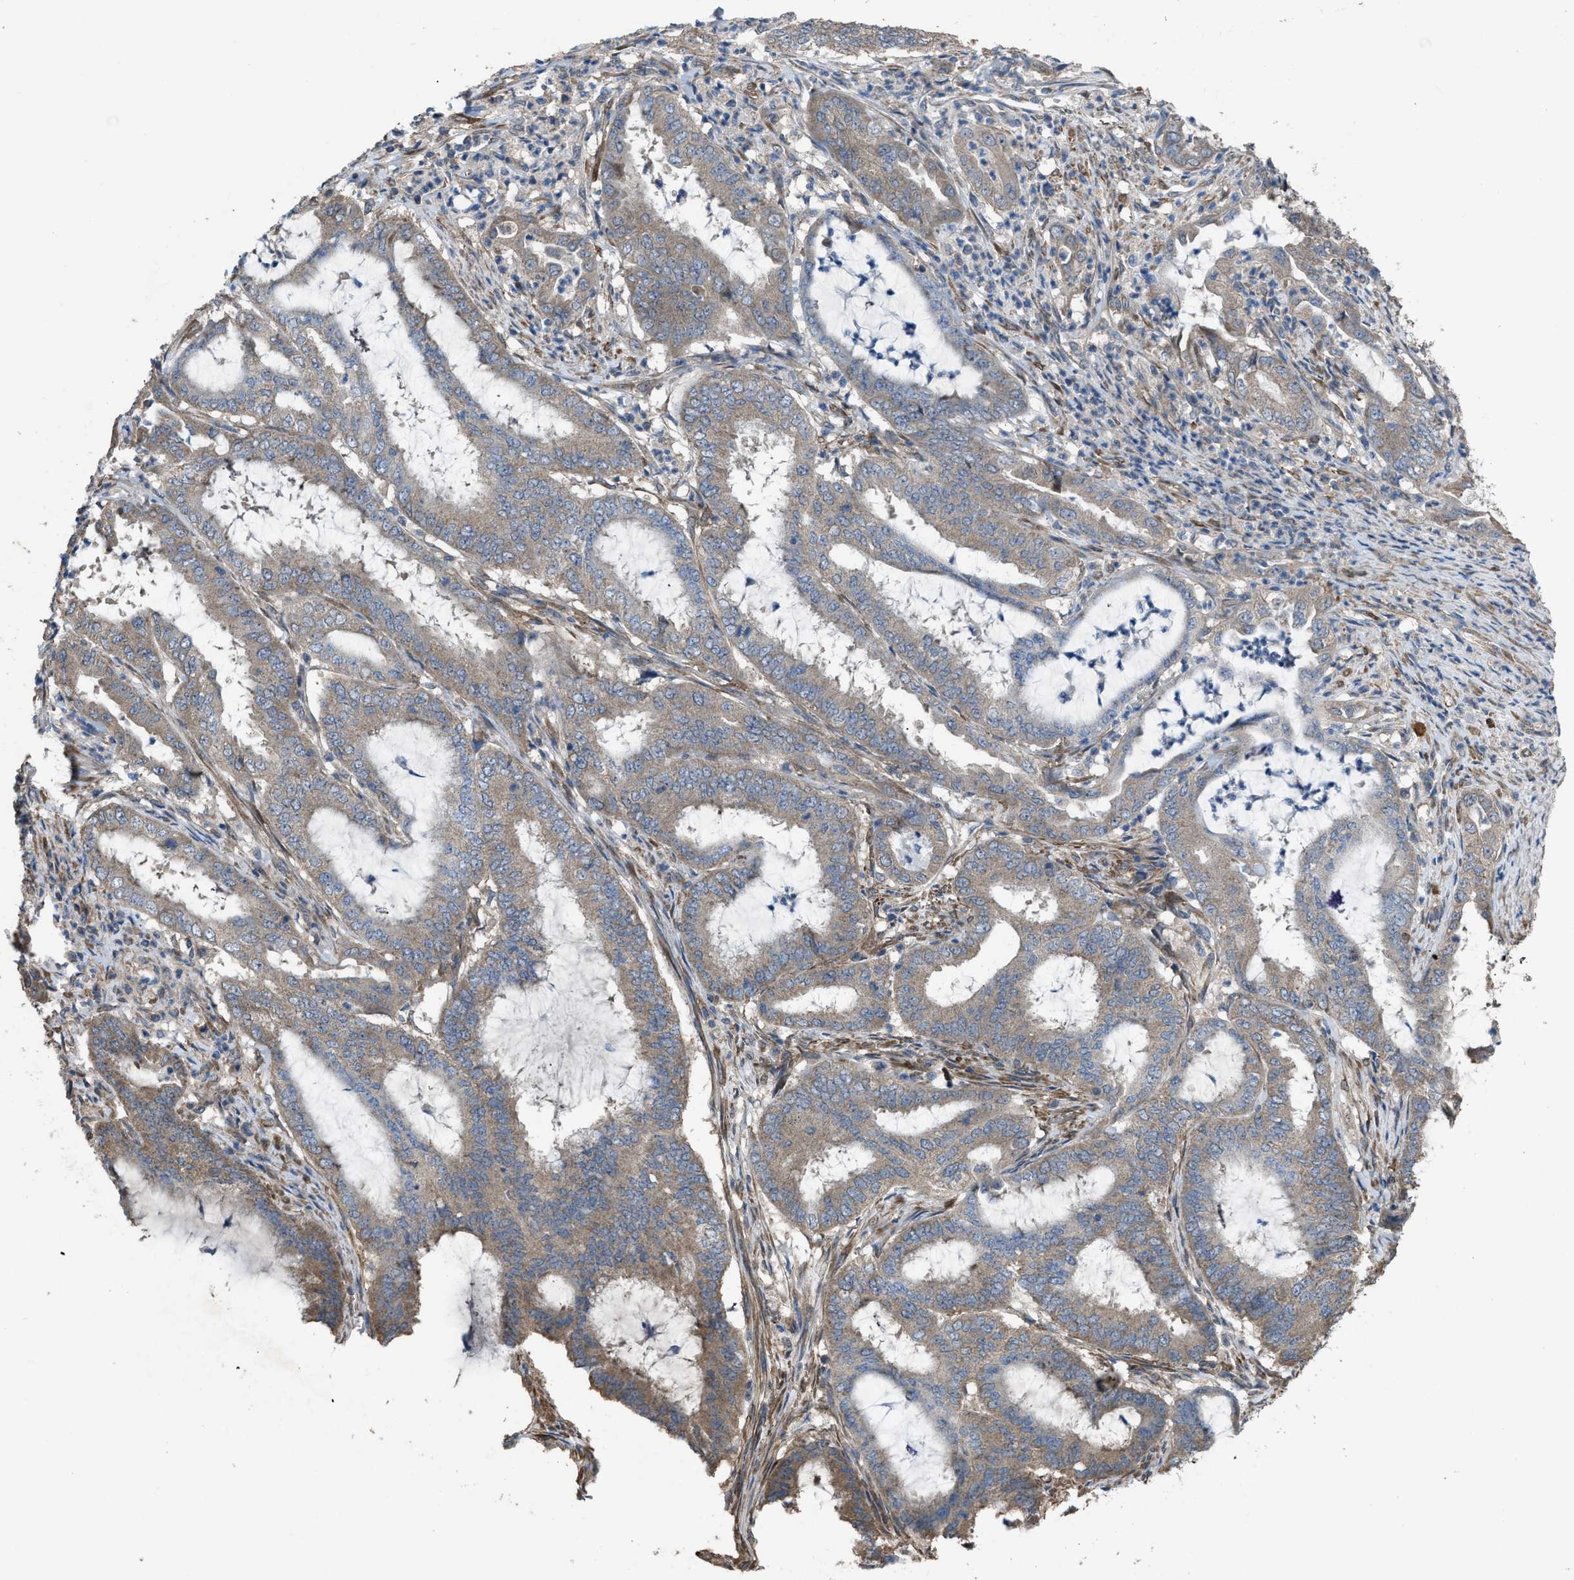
{"staining": {"intensity": "weak", "quantity": ">75%", "location": "cytoplasmic/membranous"}, "tissue": "endometrial cancer", "cell_type": "Tumor cells", "image_type": "cancer", "snomed": [{"axis": "morphology", "description": "Adenocarcinoma, NOS"}, {"axis": "topography", "description": "Endometrium"}], "caption": "Protein expression analysis of human adenocarcinoma (endometrial) reveals weak cytoplasmic/membranous positivity in about >75% of tumor cells. (Brightfield microscopy of DAB IHC at high magnification).", "gene": "ARL6", "patient": {"sex": "female", "age": 51}}